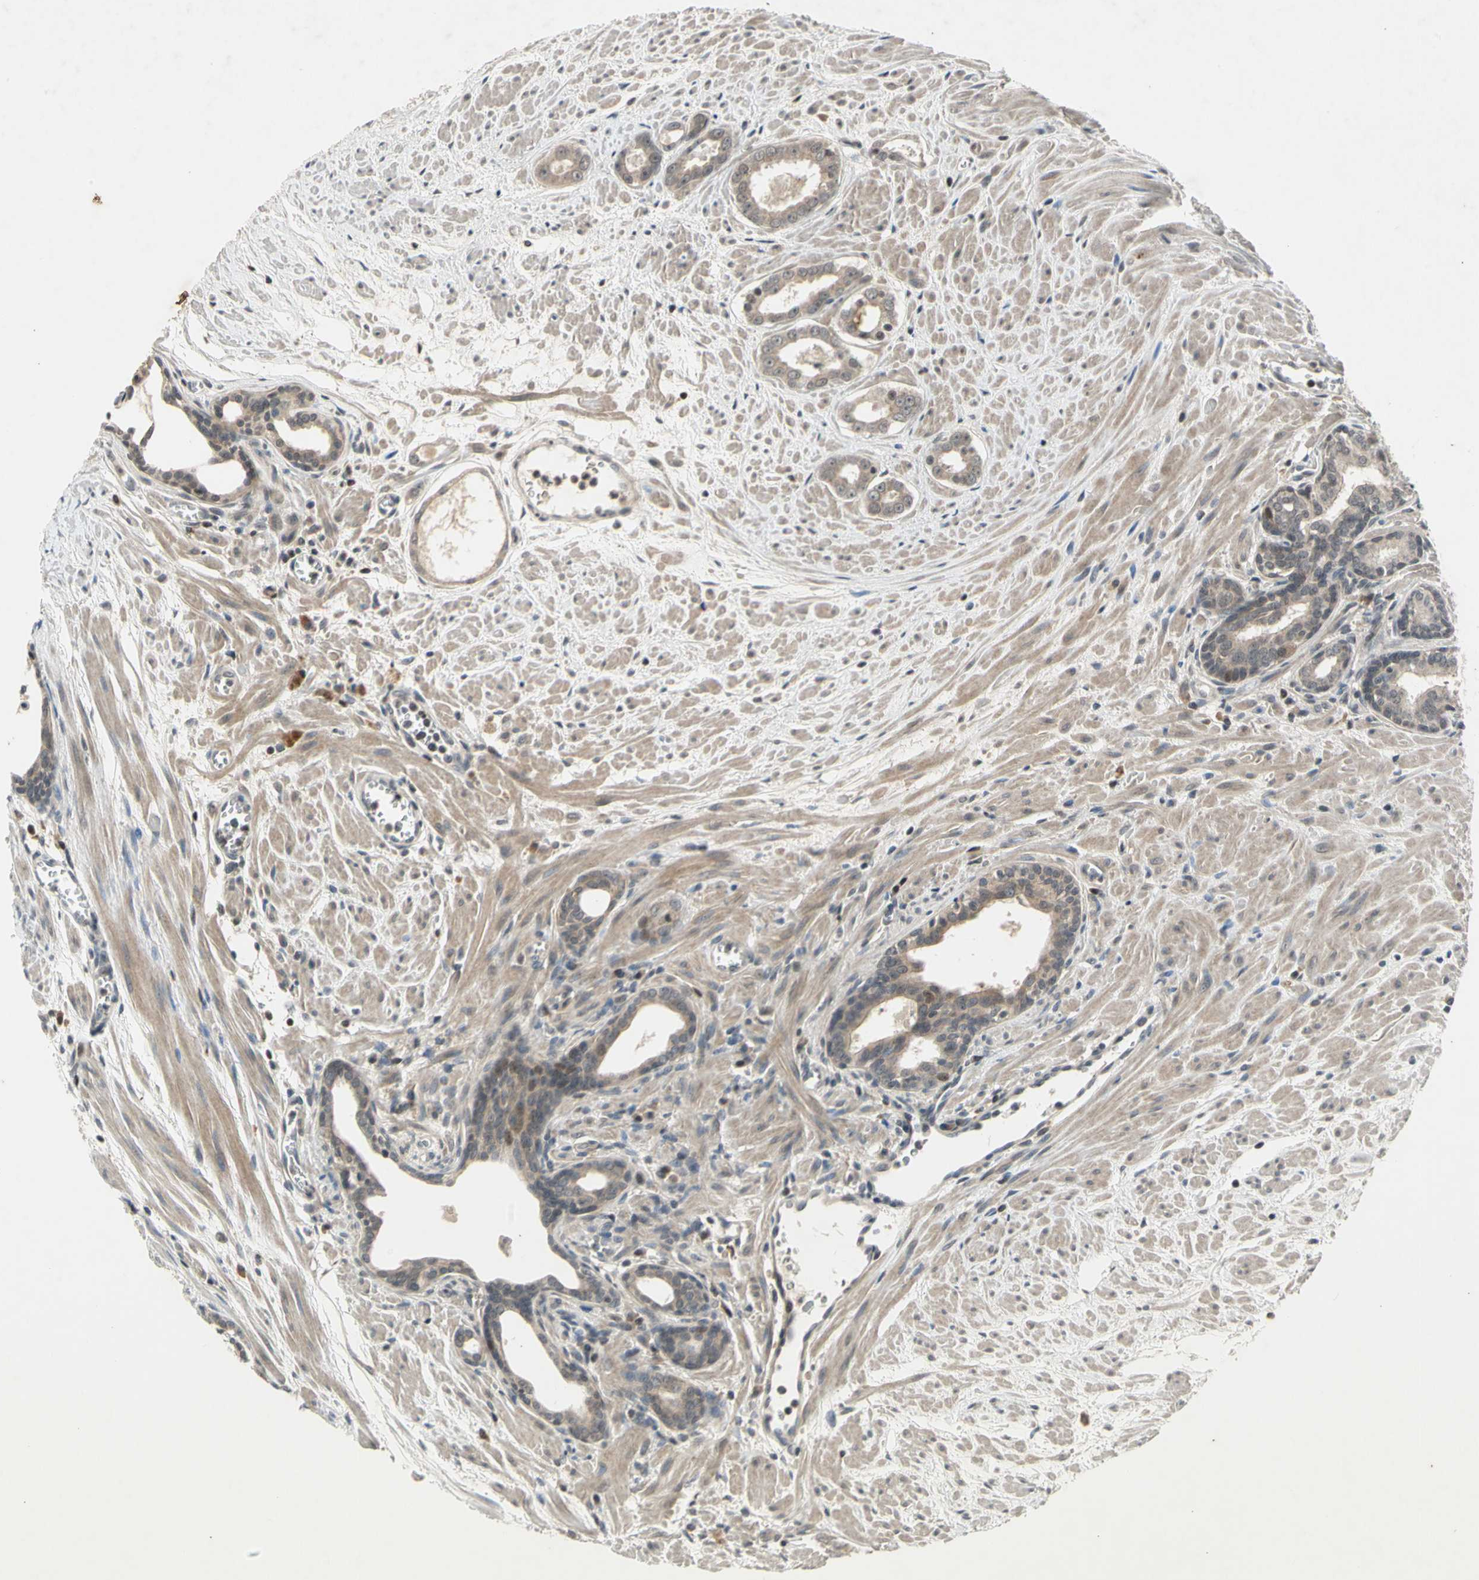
{"staining": {"intensity": "weak", "quantity": ">75%", "location": "cytoplasmic/membranous"}, "tissue": "prostate cancer", "cell_type": "Tumor cells", "image_type": "cancer", "snomed": [{"axis": "morphology", "description": "Adenocarcinoma, Low grade"}, {"axis": "topography", "description": "Prostate"}], "caption": "A high-resolution micrograph shows IHC staining of prostate adenocarcinoma (low-grade), which reveals weak cytoplasmic/membranous positivity in approximately >75% of tumor cells.", "gene": "EFNB2", "patient": {"sex": "male", "age": 57}}